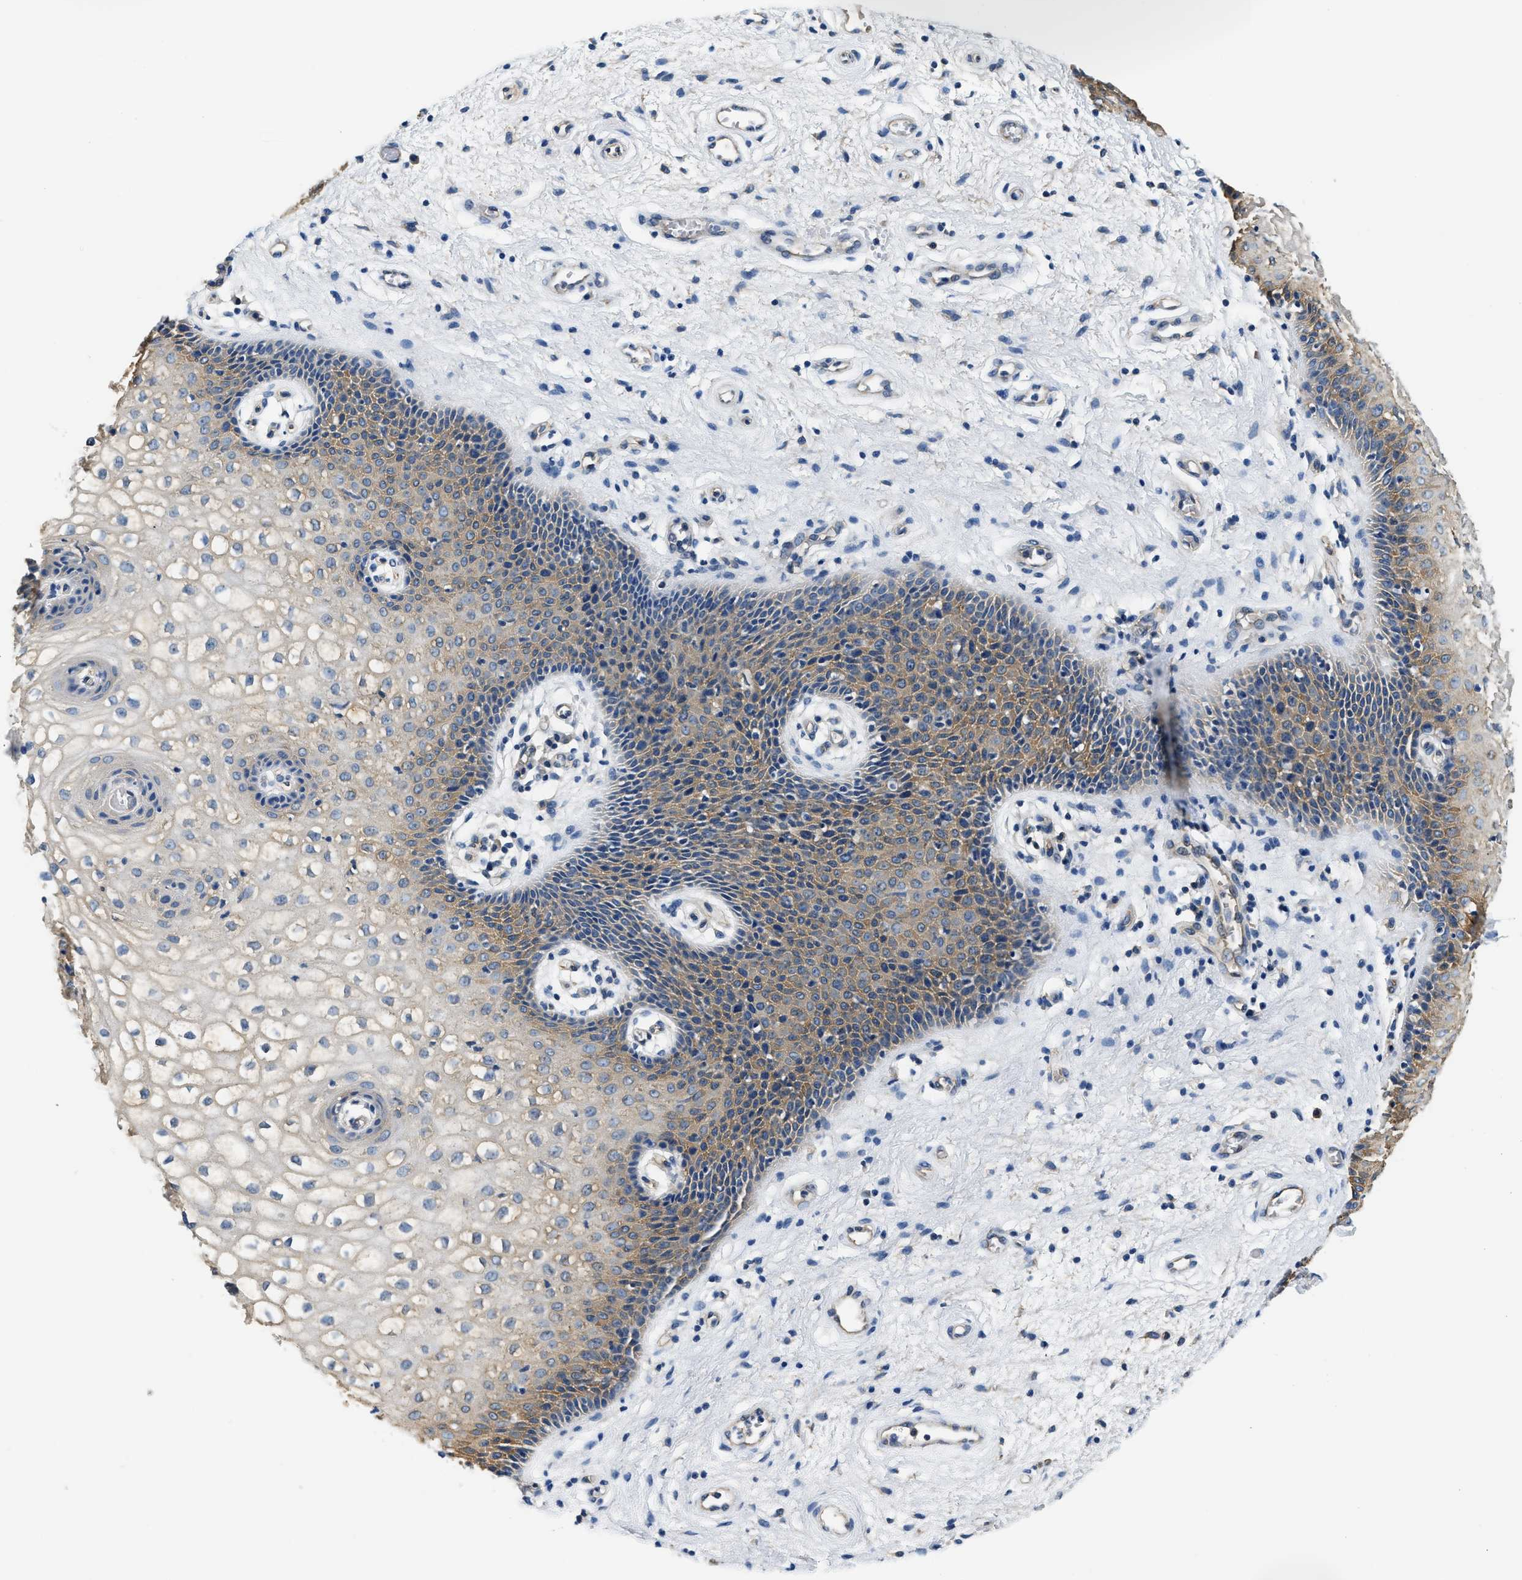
{"staining": {"intensity": "weak", "quantity": "25%-75%", "location": "cytoplasmic/membranous"}, "tissue": "vagina", "cell_type": "Squamous epithelial cells", "image_type": "normal", "snomed": [{"axis": "morphology", "description": "Normal tissue, NOS"}, {"axis": "topography", "description": "Vagina"}], "caption": "A histopathology image of human vagina stained for a protein shows weak cytoplasmic/membranous brown staining in squamous epithelial cells. (DAB IHC with brightfield microscopy, high magnification).", "gene": "PPP2R1B", "patient": {"sex": "female", "age": 34}}